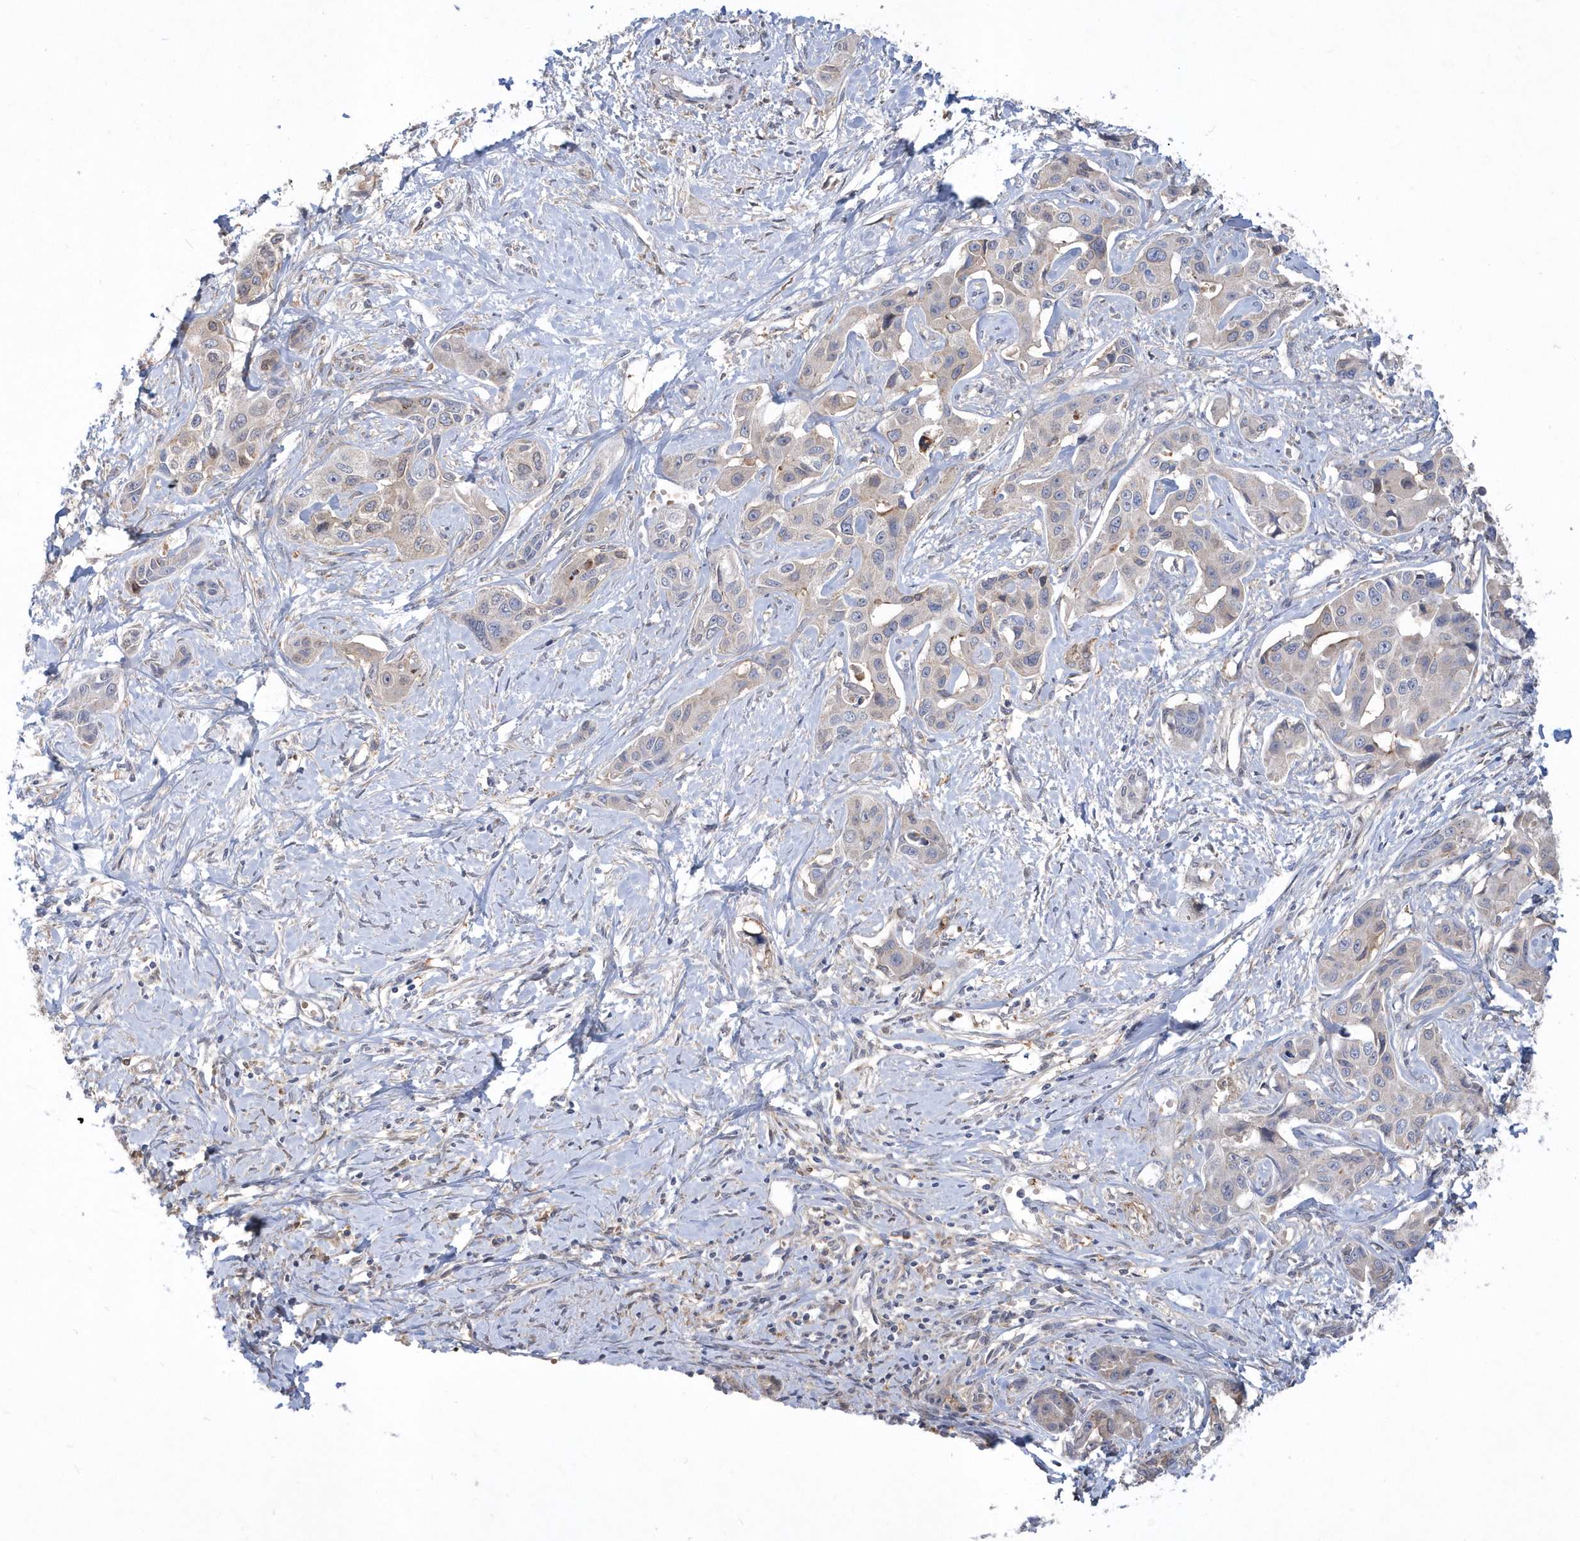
{"staining": {"intensity": "negative", "quantity": "none", "location": "none"}, "tissue": "liver cancer", "cell_type": "Tumor cells", "image_type": "cancer", "snomed": [{"axis": "morphology", "description": "Cholangiocarcinoma"}, {"axis": "topography", "description": "Liver"}], "caption": "Tumor cells are negative for protein expression in human cholangiocarcinoma (liver).", "gene": "TSPEAR", "patient": {"sex": "male", "age": 59}}